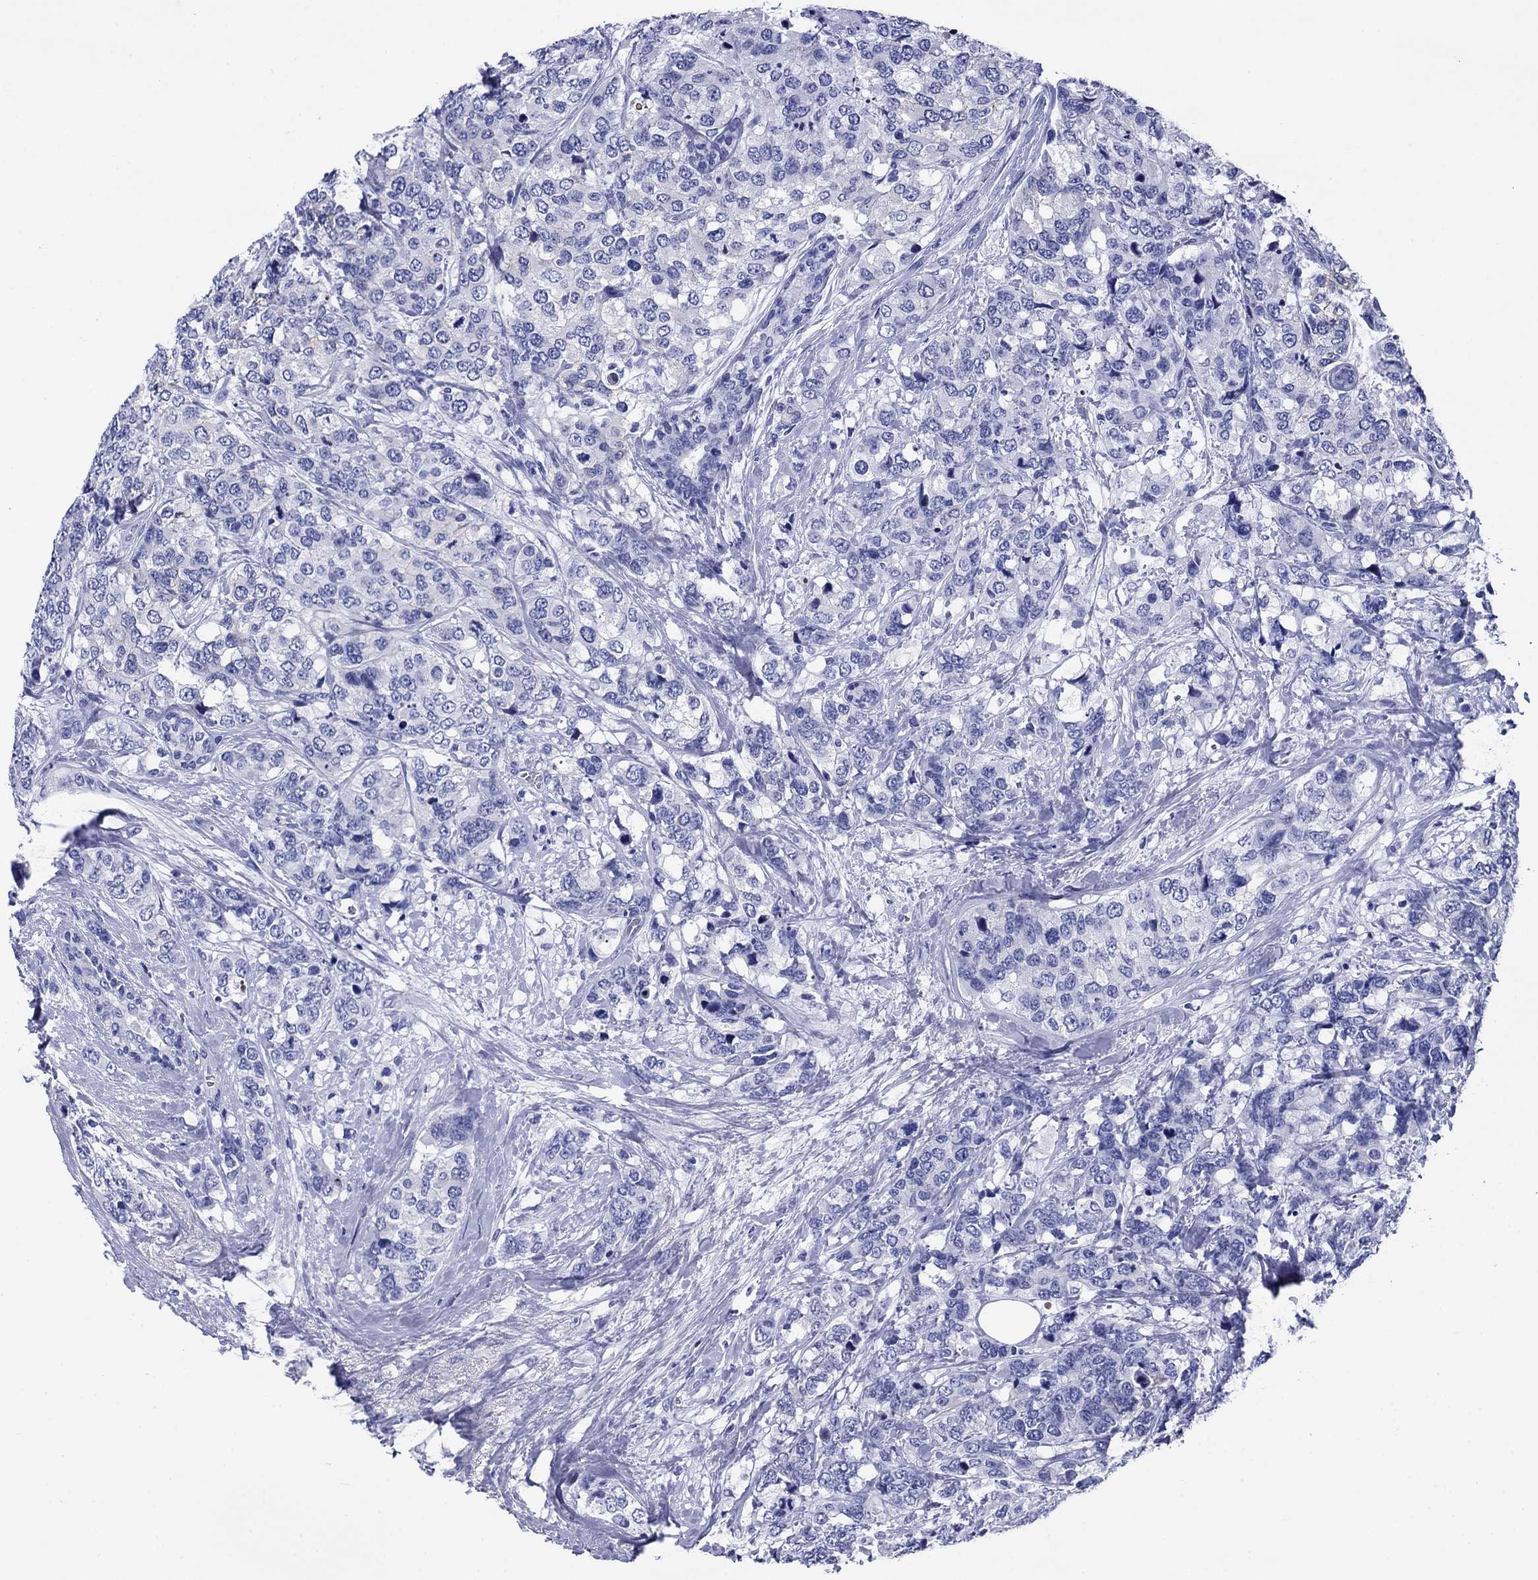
{"staining": {"intensity": "negative", "quantity": "none", "location": "none"}, "tissue": "breast cancer", "cell_type": "Tumor cells", "image_type": "cancer", "snomed": [{"axis": "morphology", "description": "Lobular carcinoma"}, {"axis": "topography", "description": "Breast"}], "caption": "This is an immunohistochemistry (IHC) image of breast lobular carcinoma. There is no staining in tumor cells.", "gene": "SLC1A2", "patient": {"sex": "female", "age": 59}}